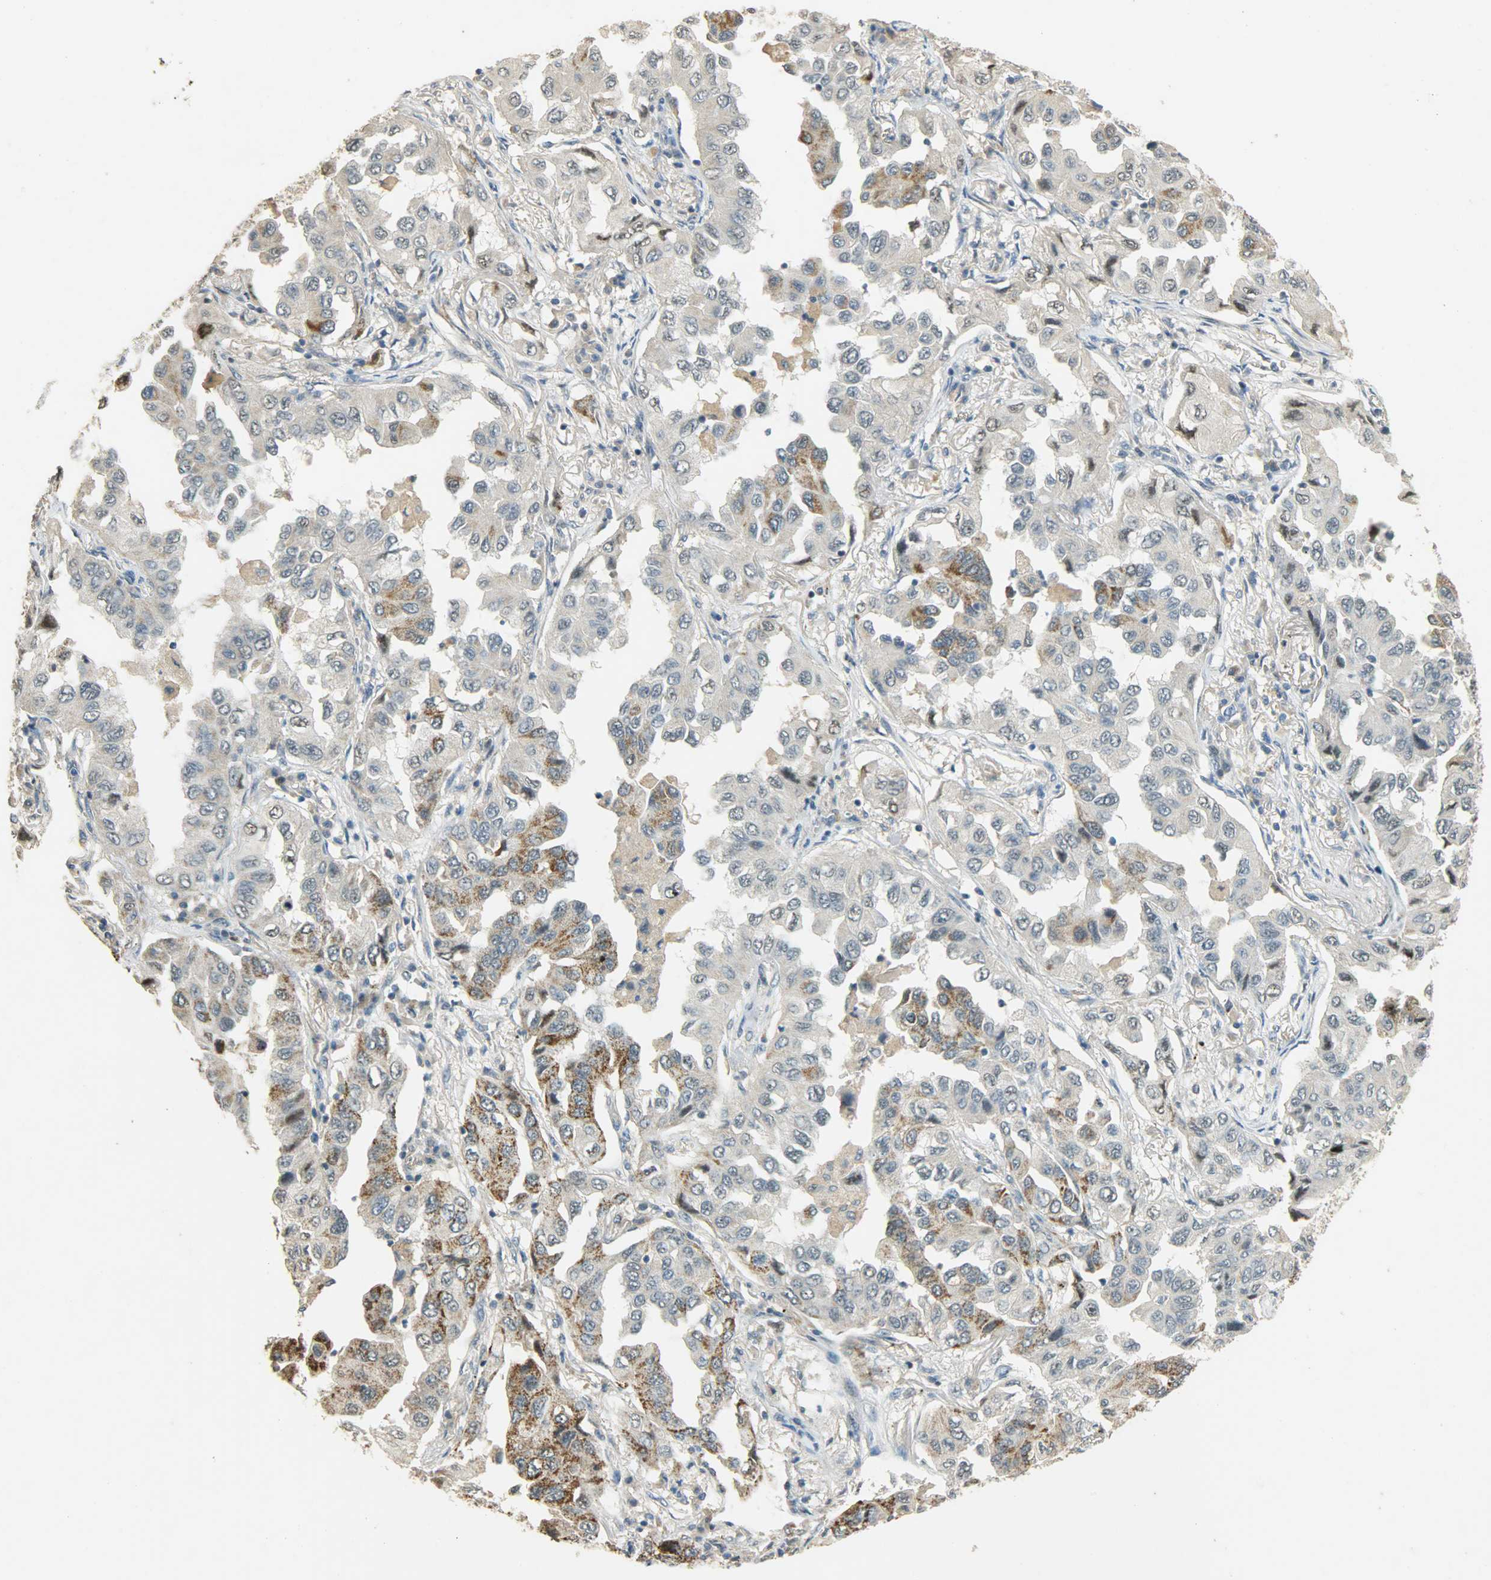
{"staining": {"intensity": "moderate", "quantity": ">75%", "location": "cytoplasmic/membranous"}, "tissue": "lung cancer", "cell_type": "Tumor cells", "image_type": "cancer", "snomed": [{"axis": "morphology", "description": "Adenocarcinoma, NOS"}, {"axis": "topography", "description": "Lung"}], "caption": "Adenocarcinoma (lung) stained with DAB immunohistochemistry (IHC) exhibits medium levels of moderate cytoplasmic/membranous staining in approximately >75% of tumor cells.", "gene": "HDHD5", "patient": {"sex": "female", "age": 65}}